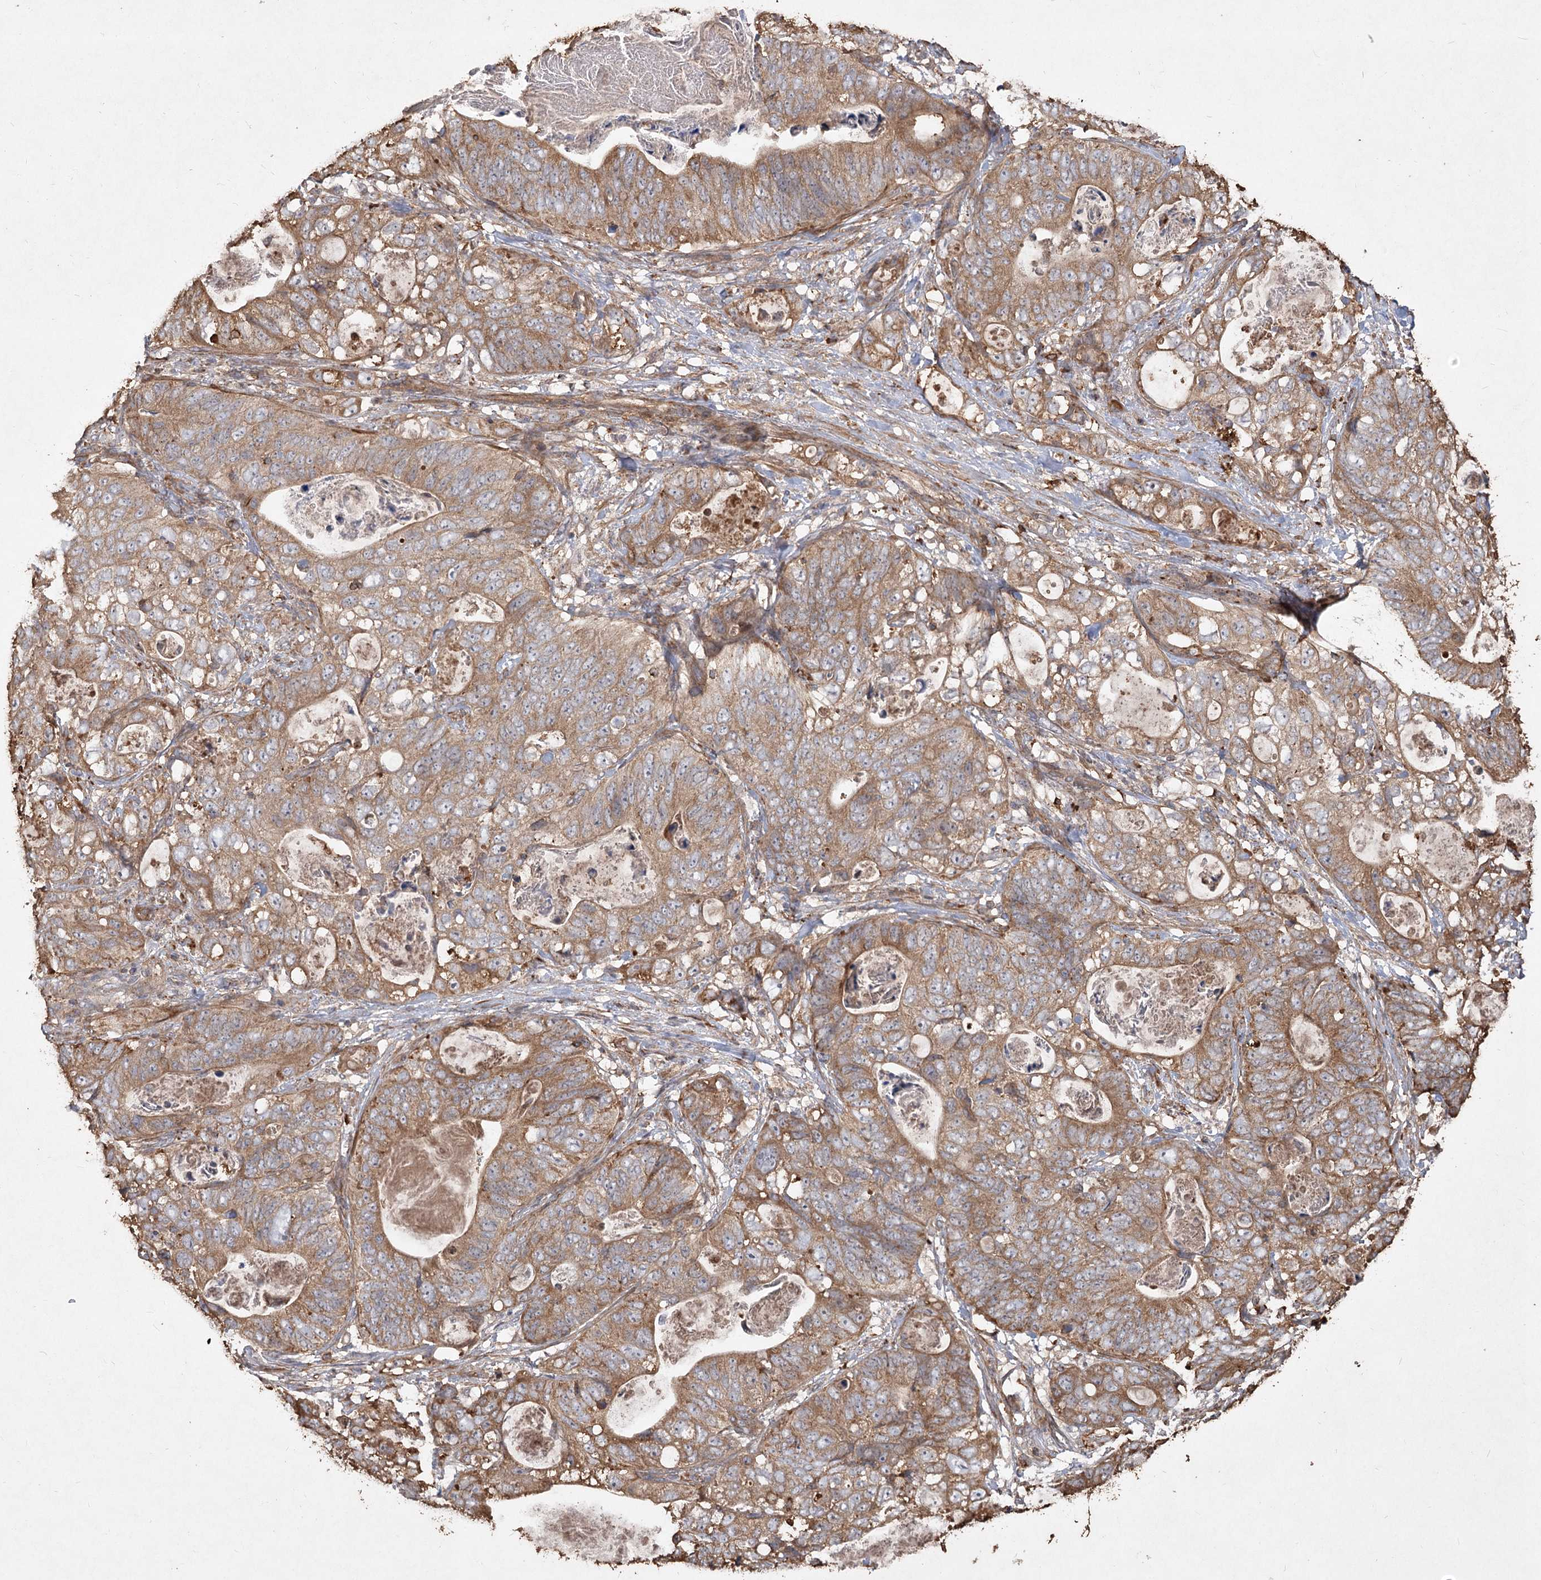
{"staining": {"intensity": "moderate", "quantity": ">75%", "location": "cytoplasmic/membranous"}, "tissue": "stomach cancer", "cell_type": "Tumor cells", "image_type": "cancer", "snomed": [{"axis": "morphology", "description": "Normal tissue, NOS"}, {"axis": "morphology", "description": "Adenocarcinoma, NOS"}, {"axis": "topography", "description": "Stomach"}], "caption": "Immunohistochemistry (IHC) micrograph of stomach adenocarcinoma stained for a protein (brown), which shows medium levels of moderate cytoplasmic/membranous positivity in approximately >75% of tumor cells.", "gene": "PIK3C2A", "patient": {"sex": "female", "age": 89}}